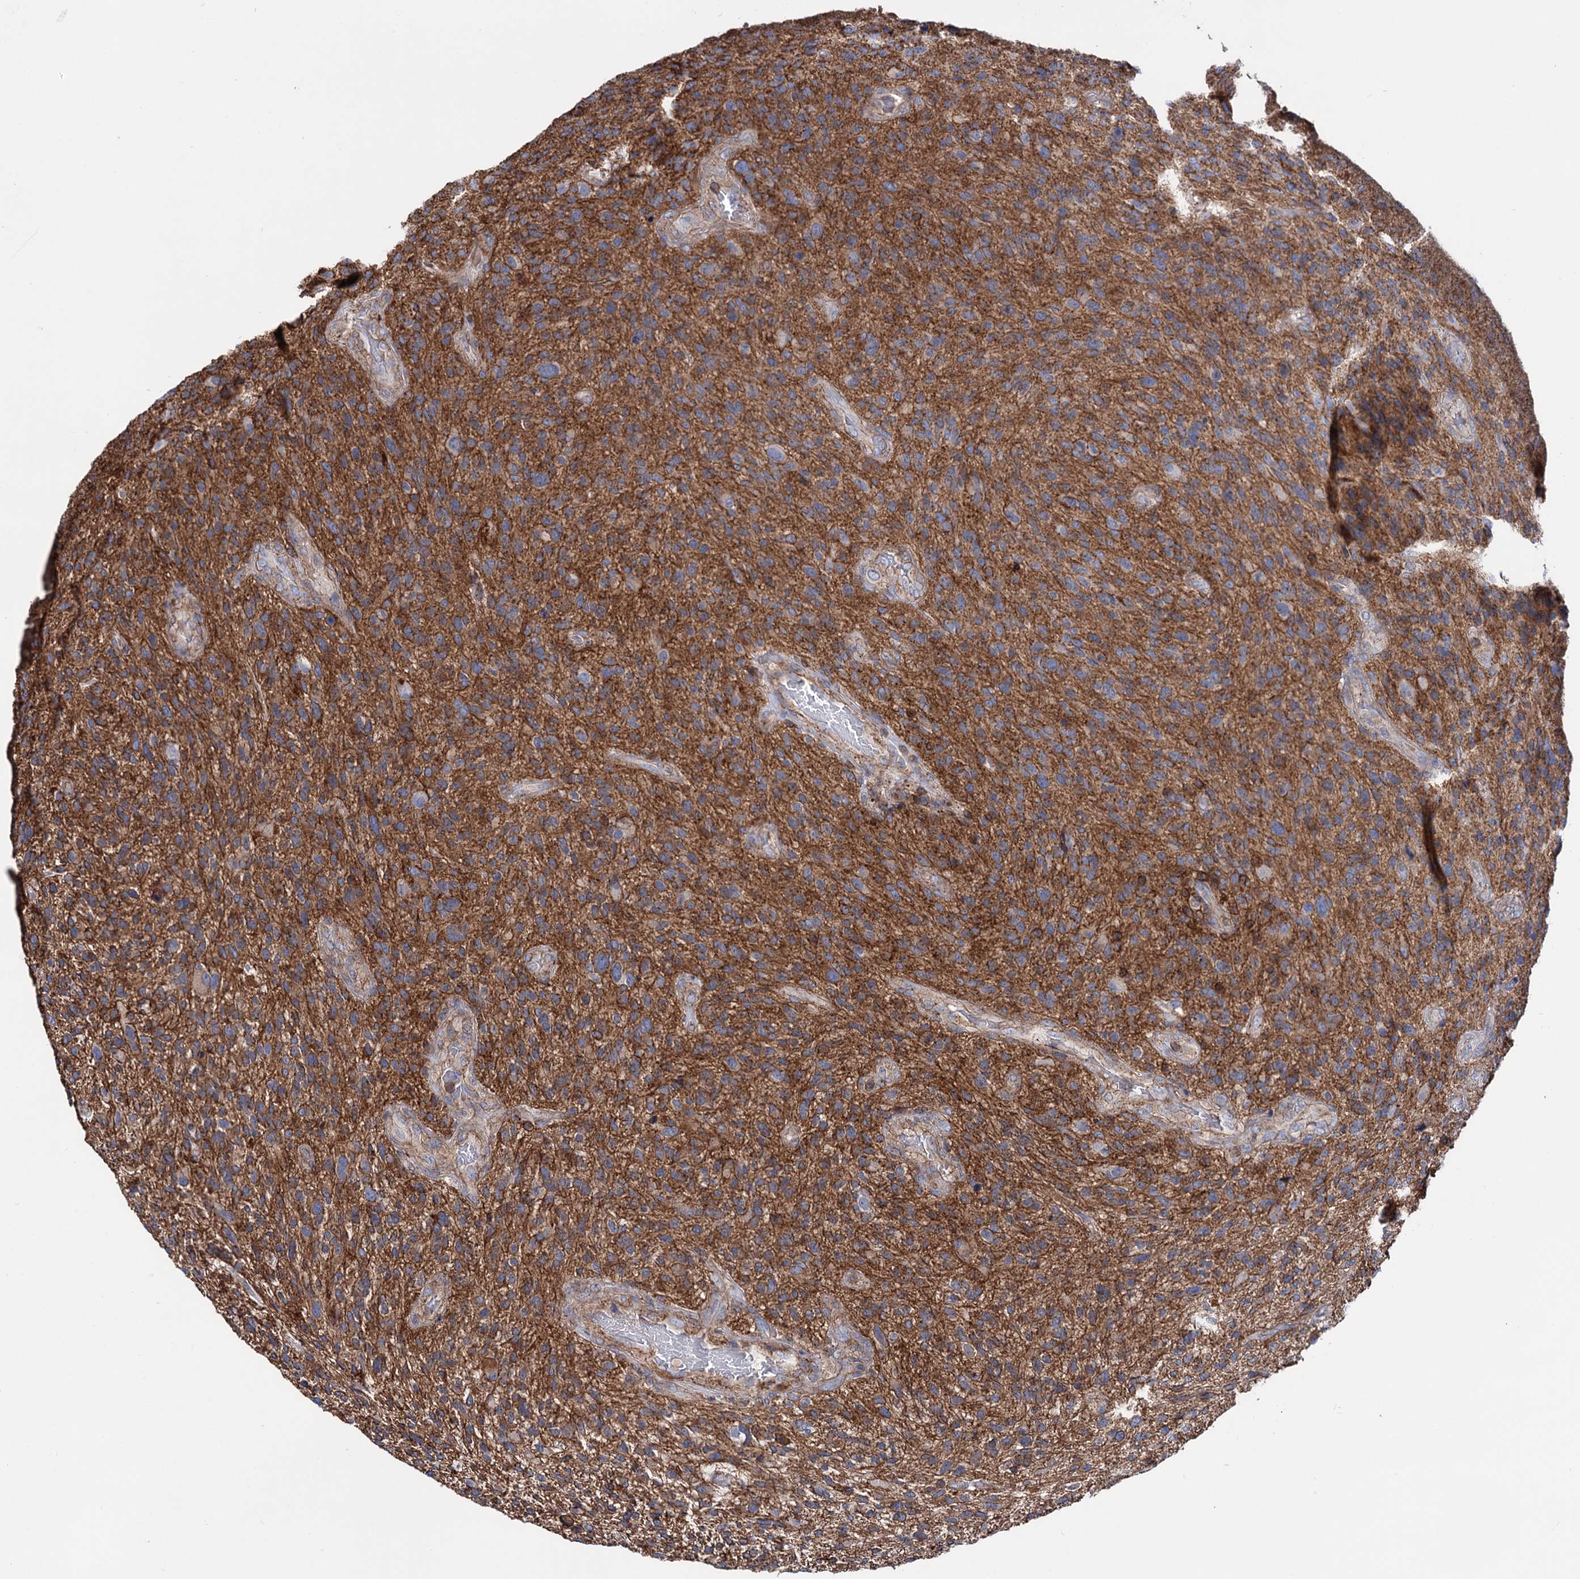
{"staining": {"intensity": "weak", "quantity": ">75%", "location": "cytoplasmic/membranous"}, "tissue": "glioma", "cell_type": "Tumor cells", "image_type": "cancer", "snomed": [{"axis": "morphology", "description": "Glioma, malignant, High grade"}, {"axis": "topography", "description": "Brain"}], "caption": "Malignant glioma (high-grade) tissue shows weak cytoplasmic/membranous staining in approximately >75% of tumor cells, visualized by immunohistochemistry. (DAB = brown stain, brightfield microscopy at high magnification).", "gene": "DEF6", "patient": {"sex": "male", "age": 47}}